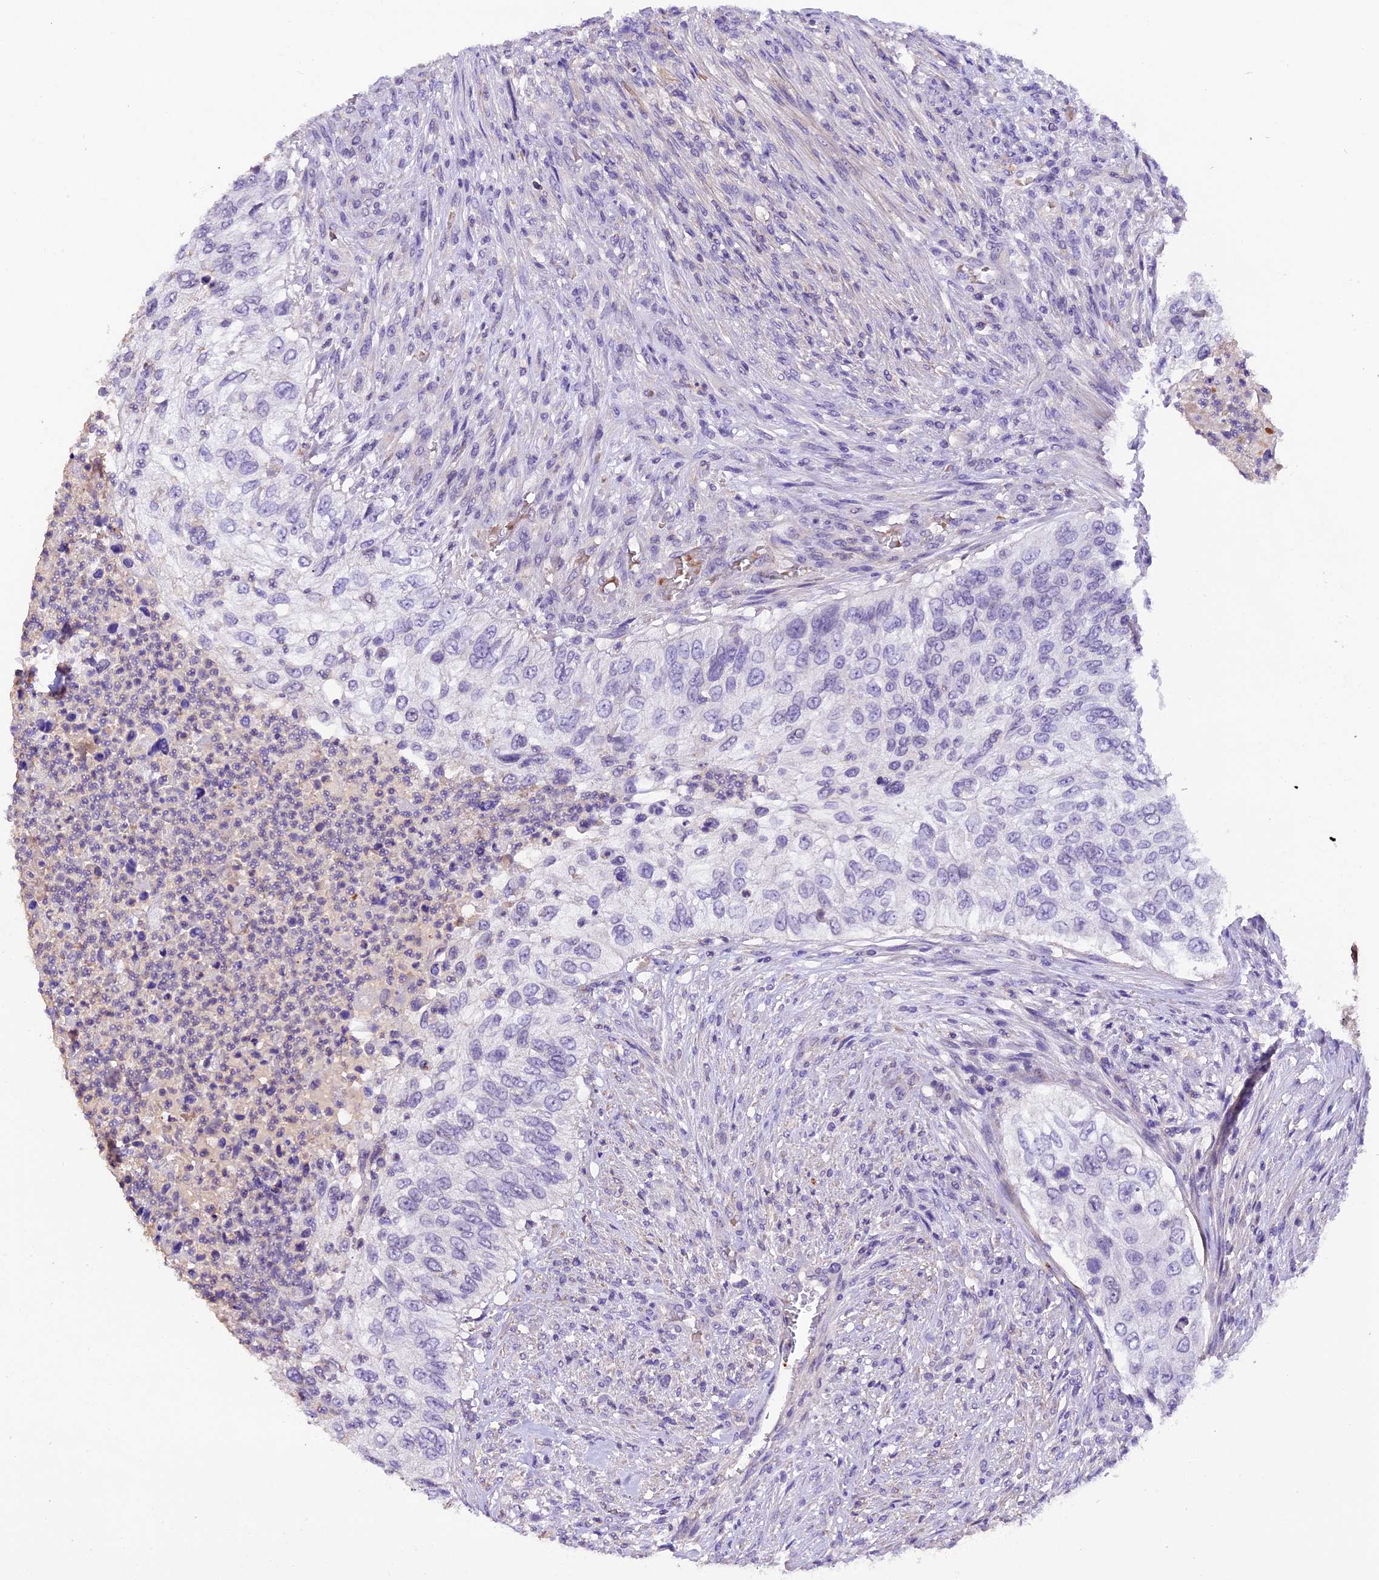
{"staining": {"intensity": "negative", "quantity": "none", "location": "none"}, "tissue": "urothelial cancer", "cell_type": "Tumor cells", "image_type": "cancer", "snomed": [{"axis": "morphology", "description": "Urothelial carcinoma, High grade"}, {"axis": "topography", "description": "Urinary bladder"}], "caption": "Image shows no significant protein expression in tumor cells of urothelial cancer. The staining was performed using DAB (3,3'-diaminobenzidine) to visualize the protein expression in brown, while the nuclei were stained in blue with hematoxylin (Magnification: 20x).", "gene": "MEX3B", "patient": {"sex": "female", "age": 60}}